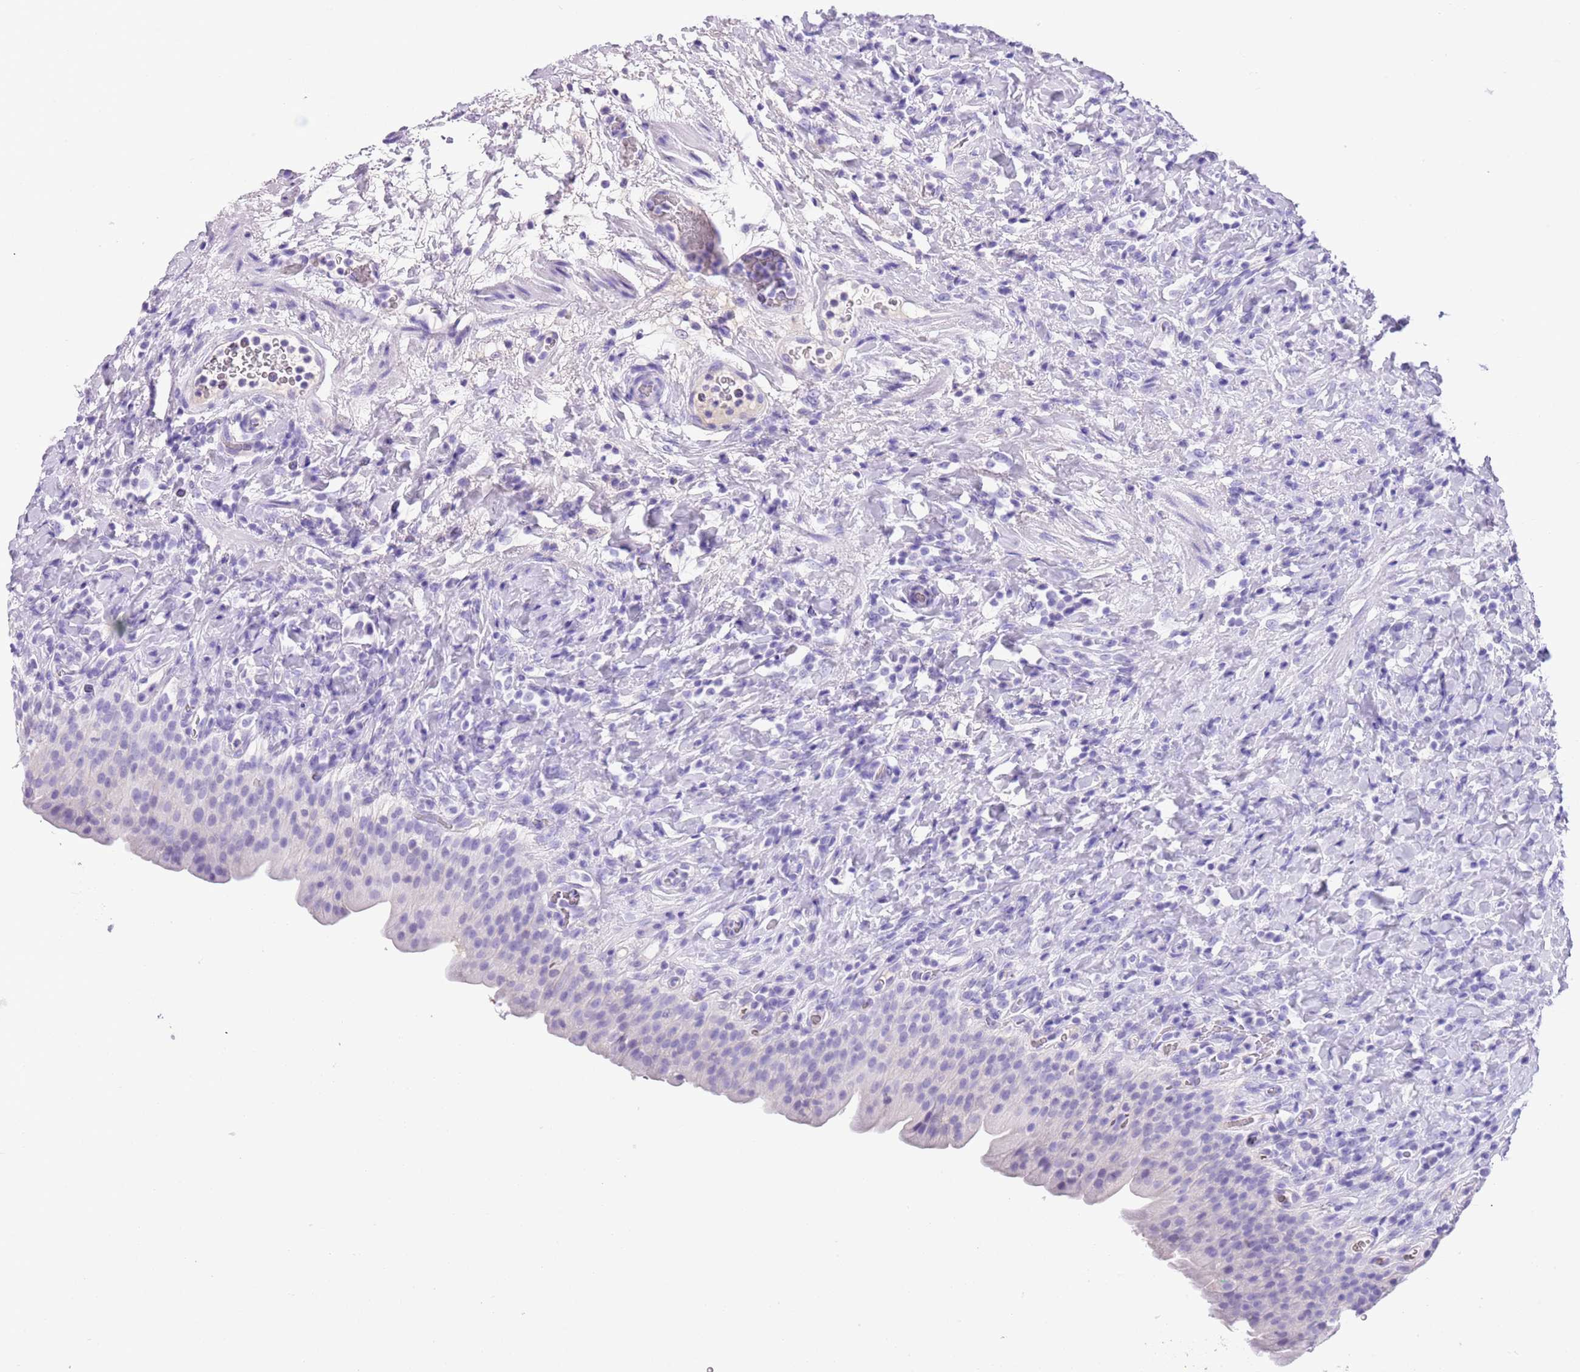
{"staining": {"intensity": "negative", "quantity": "none", "location": "none"}, "tissue": "urinary bladder", "cell_type": "Urothelial cells", "image_type": "normal", "snomed": [{"axis": "morphology", "description": "Normal tissue, NOS"}, {"axis": "morphology", "description": "Inflammation, NOS"}, {"axis": "topography", "description": "Urinary bladder"}], "caption": "Photomicrograph shows no protein positivity in urothelial cells of normal urinary bladder.", "gene": "TBC1D10B", "patient": {"sex": "male", "age": 64}}